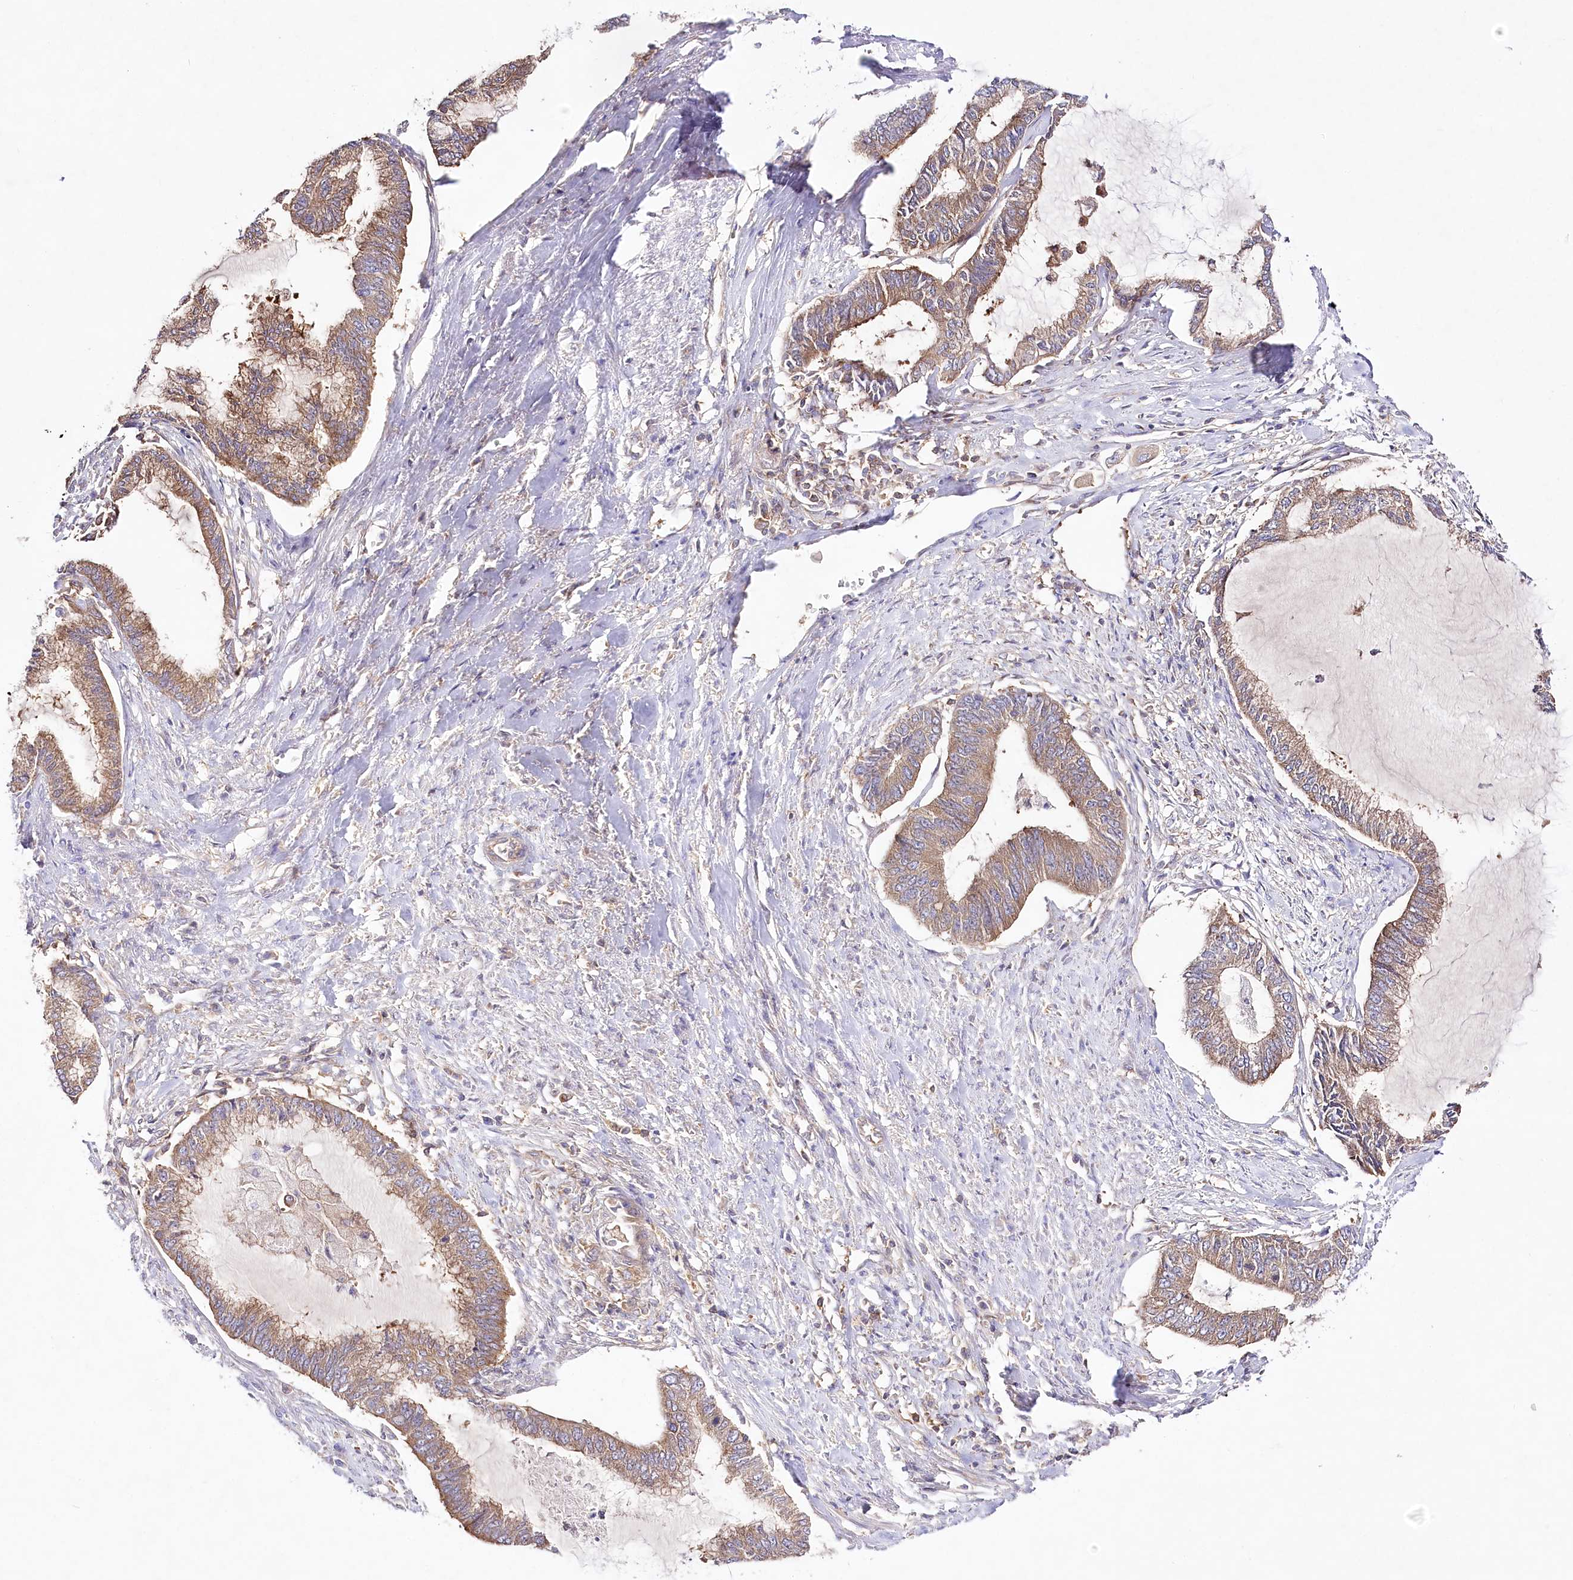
{"staining": {"intensity": "moderate", "quantity": ">75%", "location": "cytoplasmic/membranous"}, "tissue": "endometrial cancer", "cell_type": "Tumor cells", "image_type": "cancer", "snomed": [{"axis": "morphology", "description": "Adenocarcinoma, NOS"}, {"axis": "topography", "description": "Endometrium"}], "caption": "A micrograph showing moderate cytoplasmic/membranous staining in about >75% of tumor cells in adenocarcinoma (endometrial), as visualized by brown immunohistochemical staining.", "gene": "ABRAXAS2", "patient": {"sex": "female", "age": 86}}